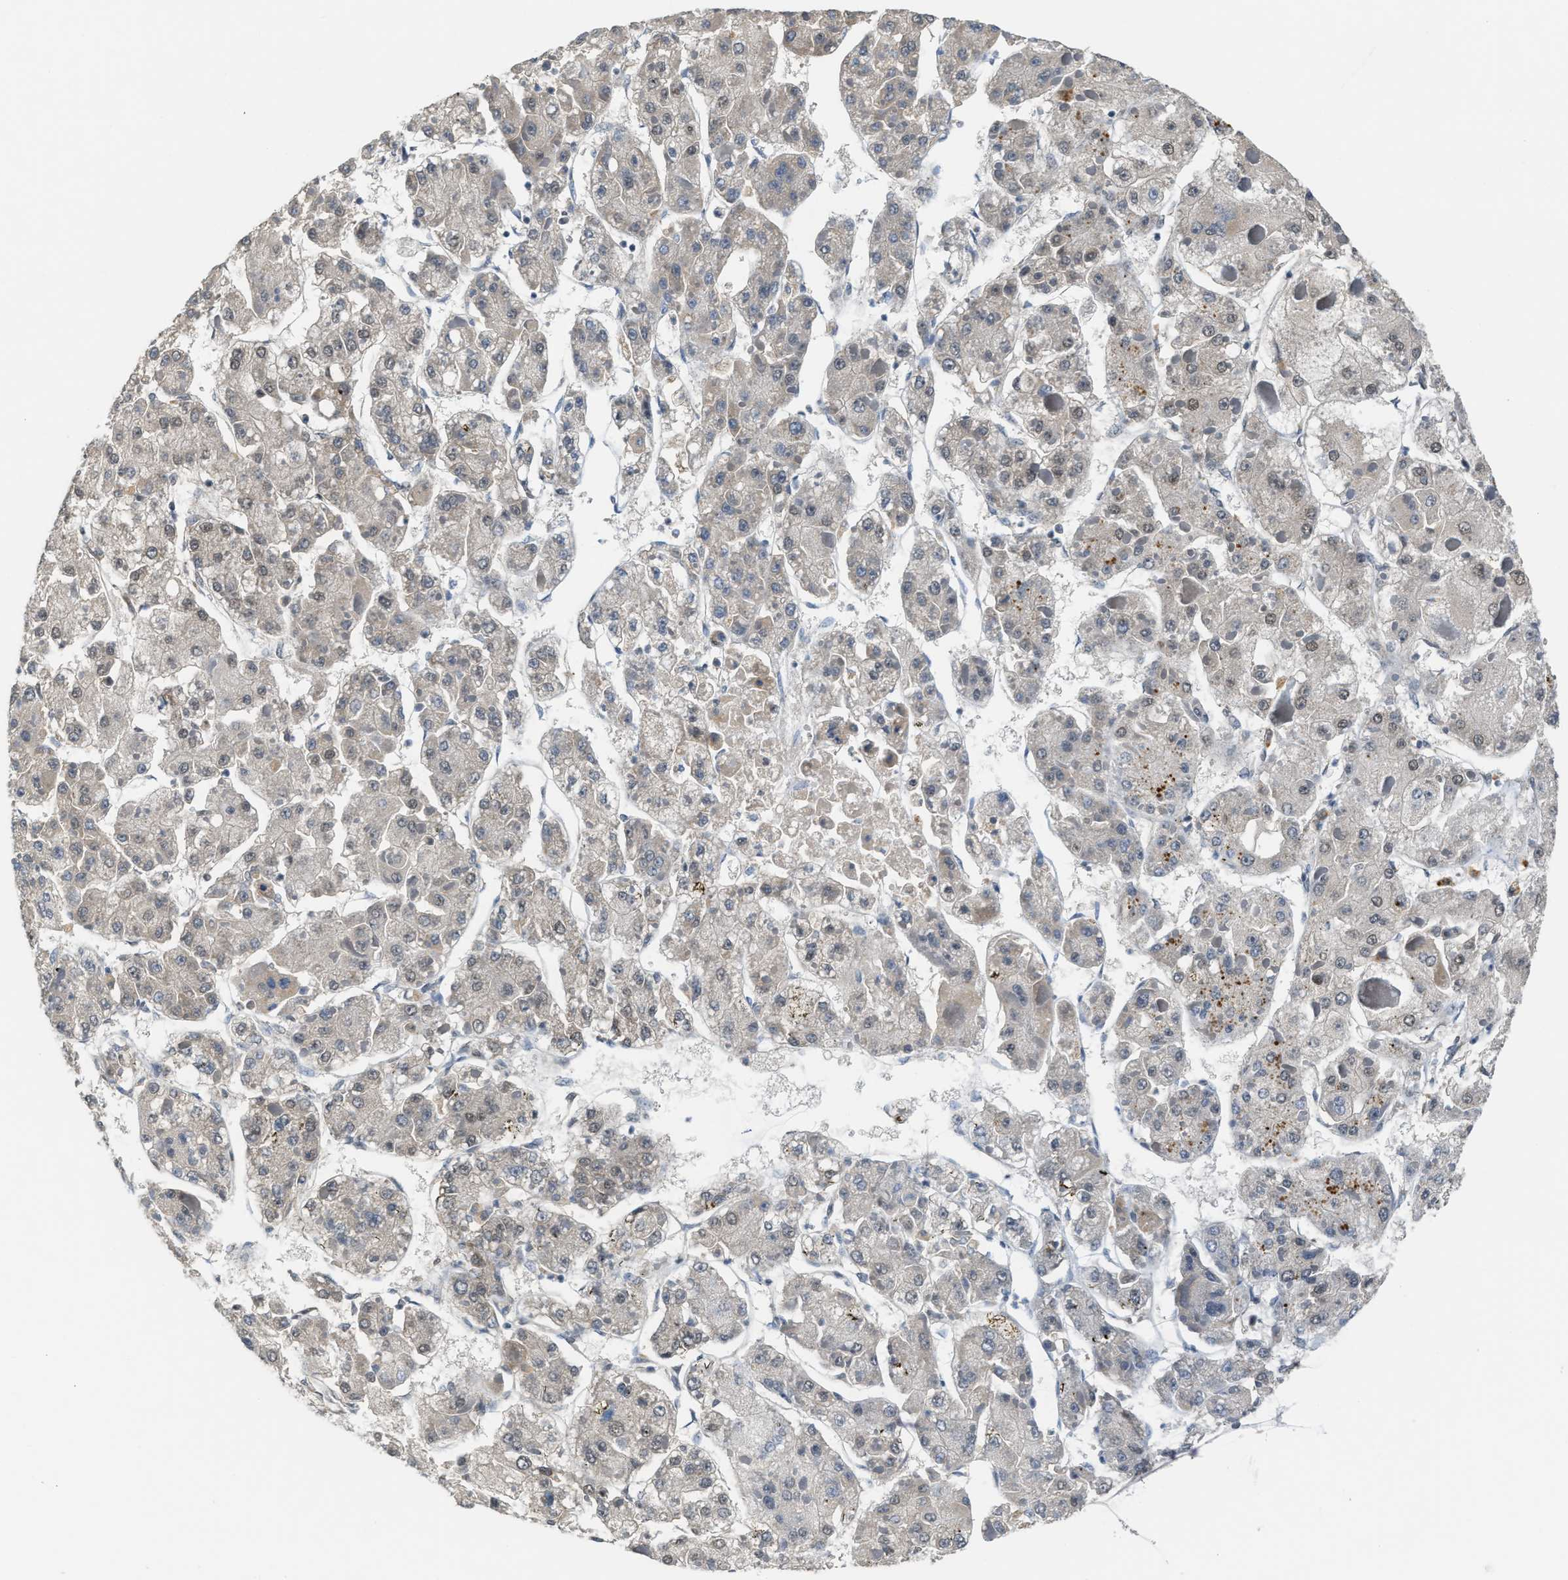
{"staining": {"intensity": "negative", "quantity": "none", "location": "none"}, "tissue": "liver cancer", "cell_type": "Tumor cells", "image_type": "cancer", "snomed": [{"axis": "morphology", "description": "Carcinoma, Hepatocellular, NOS"}, {"axis": "topography", "description": "Liver"}], "caption": "This photomicrograph is of liver hepatocellular carcinoma stained with IHC to label a protein in brown with the nuclei are counter-stained blue. There is no positivity in tumor cells.", "gene": "KIF24", "patient": {"sex": "female", "age": 73}}